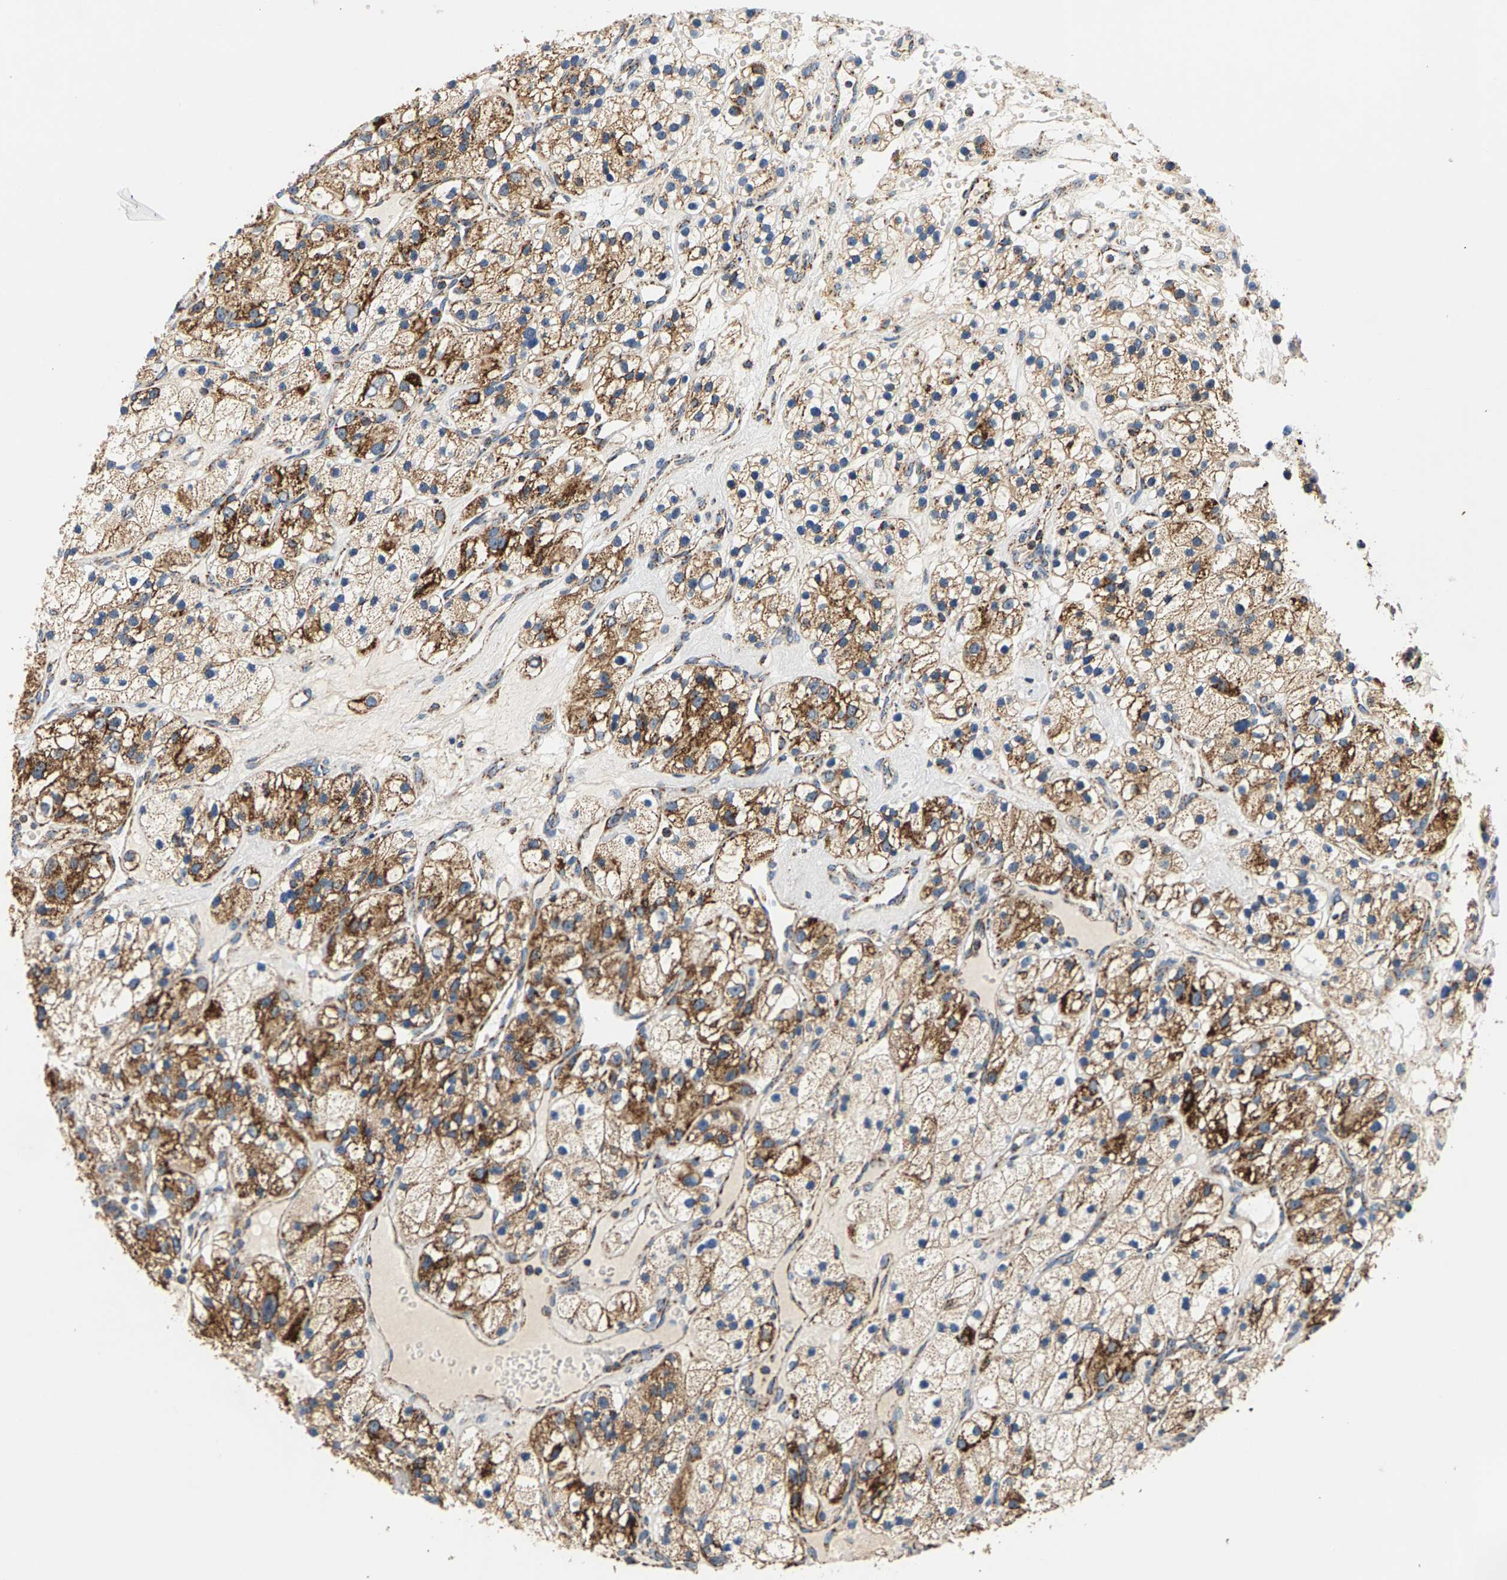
{"staining": {"intensity": "moderate", "quantity": ">75%", "location": "cytoplasmic/membranous"}, "tissue": "renal cancer", "cell_type": "Tumor cells", "image_type": "cancer", "snomed": [{"axis": "morphology", "description": "Adenocarcinoma, NOS"}, {"axis": "topography", "description": "Kidney"}], "caption": "Moderate cytoplasmic/membranous expression is seen in about >75% of tumor cells in renal adenocarcinoma.", "gene": "PDE1A", "patient": {"sex": "female", "age": 57}}